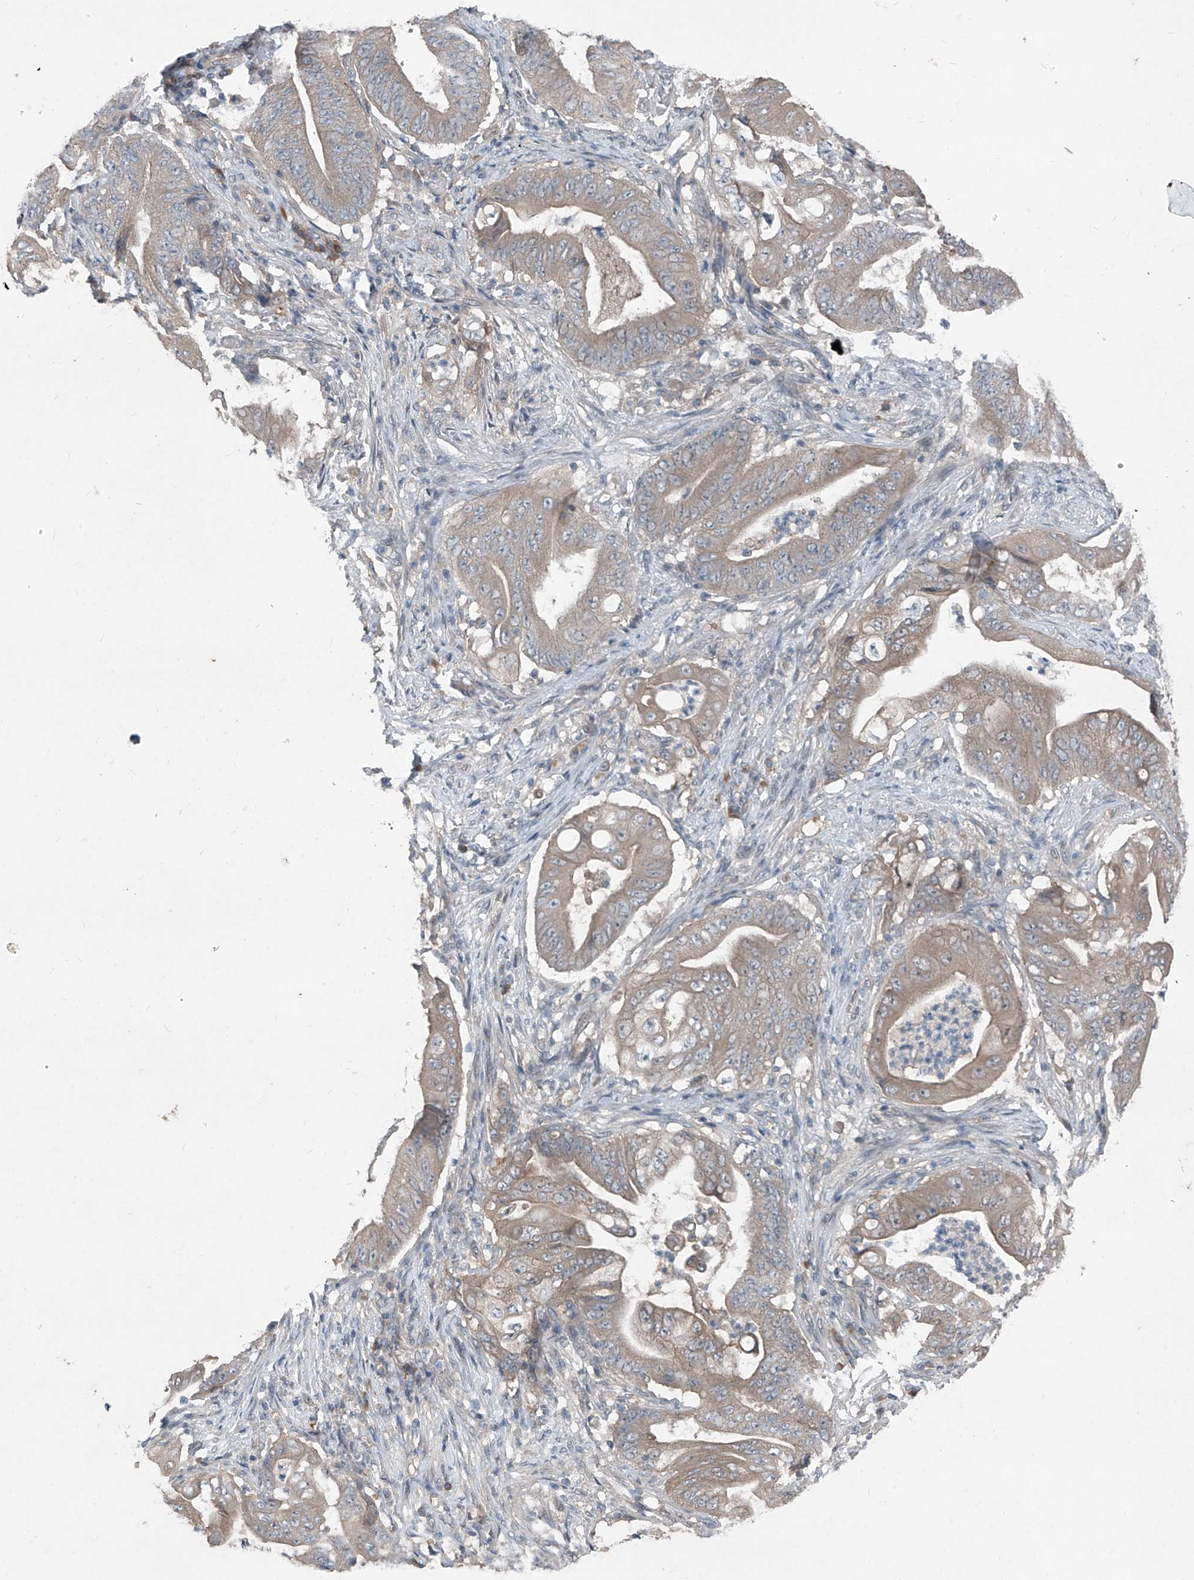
{"staining": {"intensity": "weak", "quantity": ">75%", "location": "cytoplasmic/membranous"}, "tissue": "stomach cancer", "cell_type": "Tumor cells", "image_type": "cancer", "snomed": [{"axis": "morphology", "description": "Adenocarcinoma, NOS"}, {"axis": "topography", "description": "Stomach"}], "caption": "Stomach cancer tissue reveals weak cytoplasmic/membranous staining in about >75% of tumor cells, visualized by immunohistochemistry.", "gene": "FOXRED2", "patient": {"sex": "female", "age": 73}}